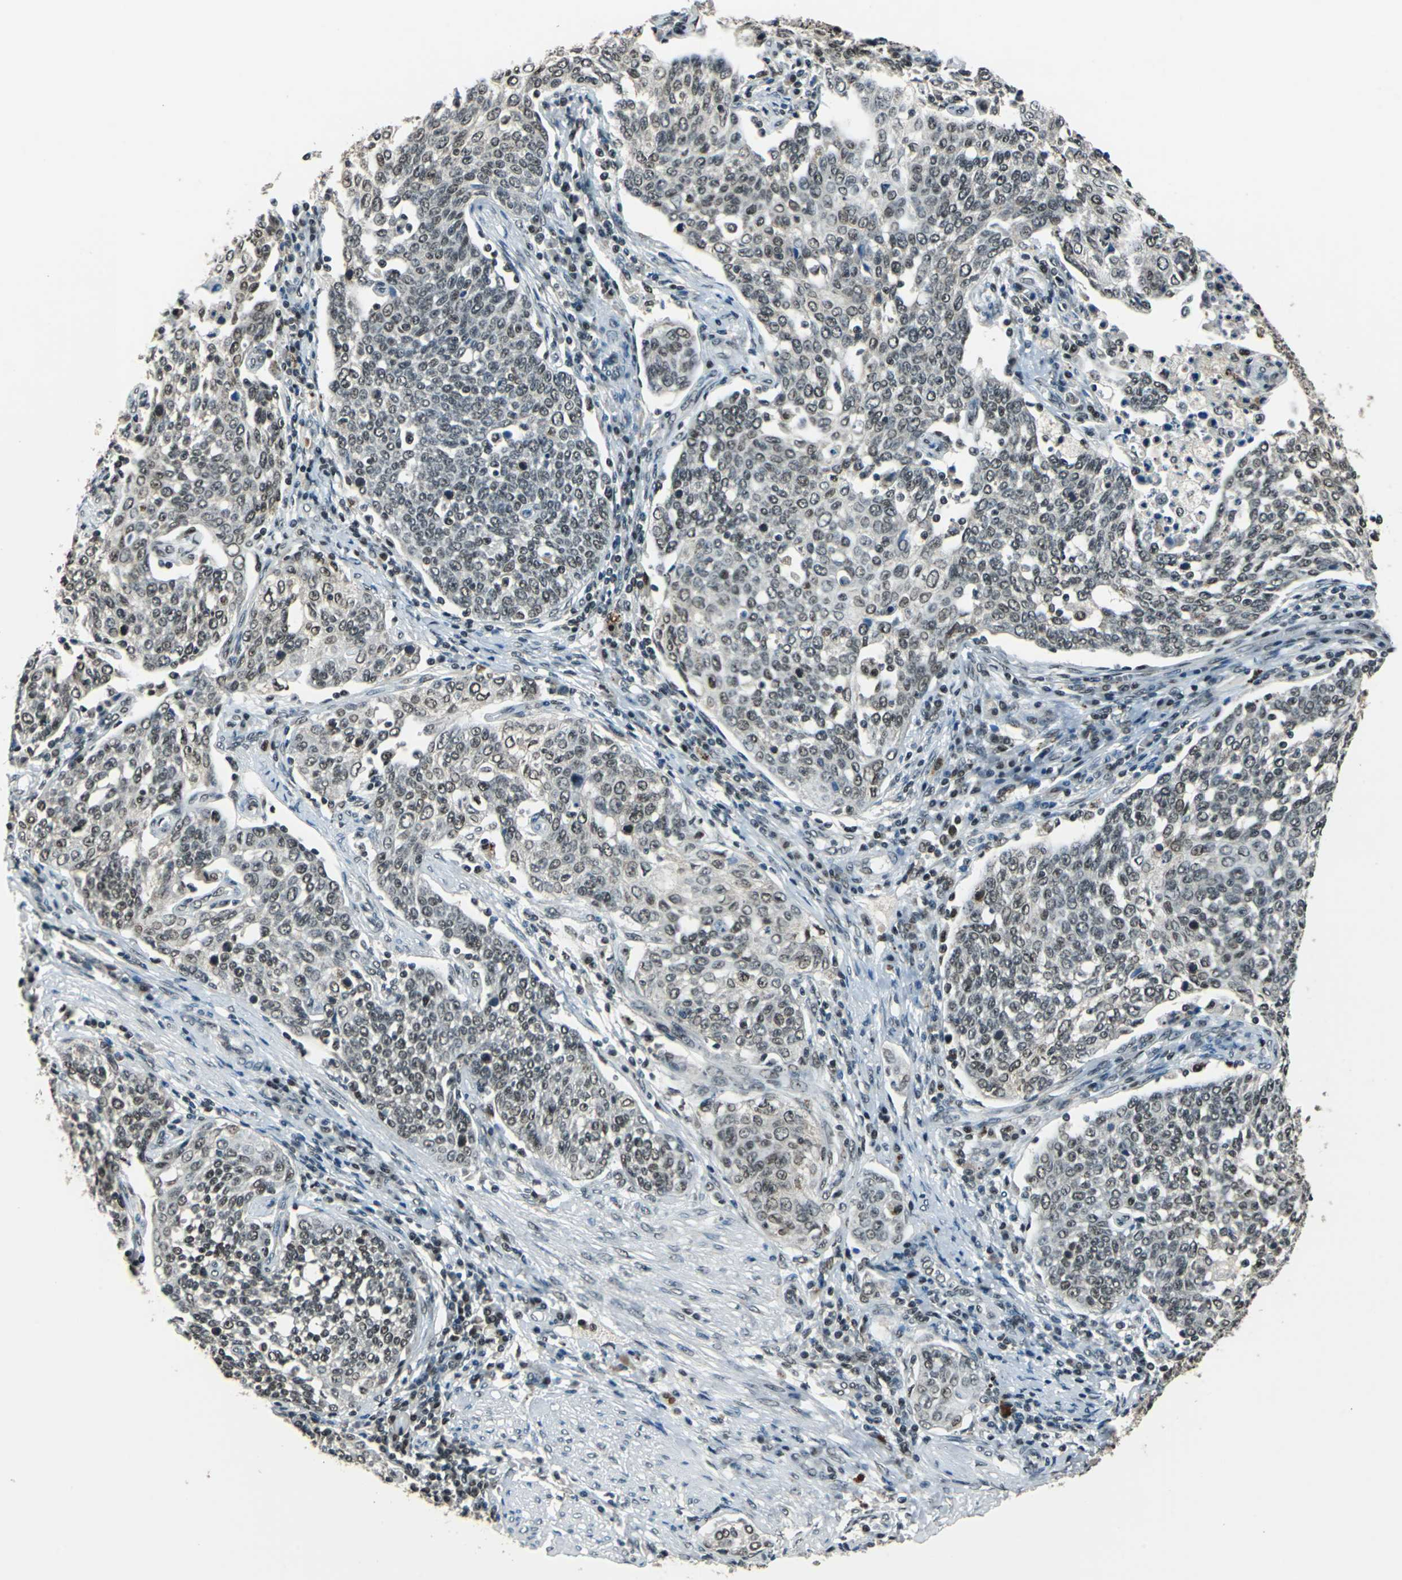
{"staining": {"intensity": "weak", "quantity": "<25%", "location": "cytoplasmic/membranous"}, "tissue": "cervical cancer", "cell_type": "Tumor cells", "image_type": "cancer", "snomed": [{"axis": "morphology", "description": "Squamous cell carcinoma, NOS"}, {"axis": "topography", "description": "Cervix"}], "caption": "A high-resolution histopathology image shows immunohistochemistry staining of cervical cancer, which displays no significant expression in tumor cells.", "gene": "BCLAF1", "patient": {"sex": "female", "age": 34}}